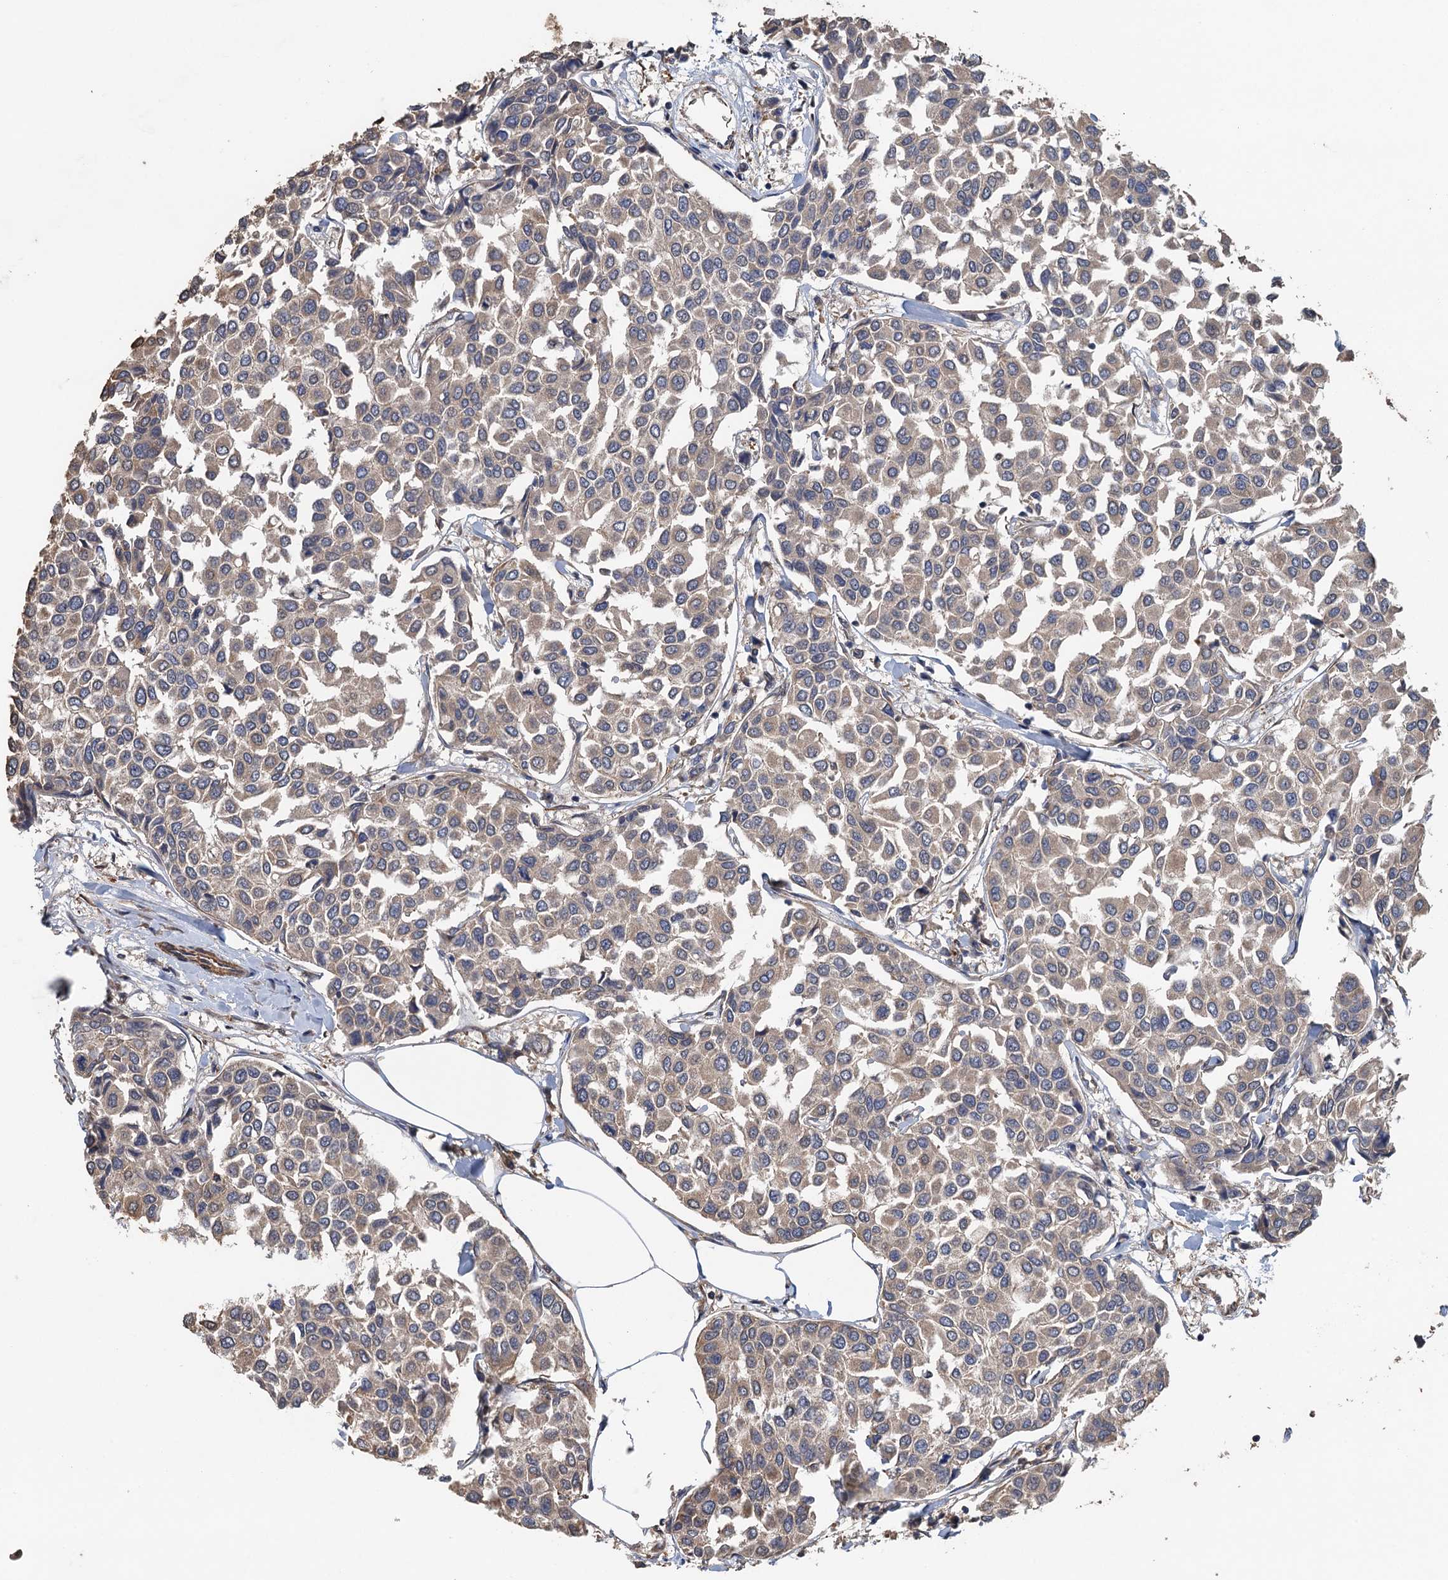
{"staining": {"intensity": "weak", "quantity": "25%-75%", "location": "cytoplasmic/membranous"}, "tissue": "breast cancer", "cell_type": "Tumor cells", "image_type": "cancer", "snomed": [{"axis": "morphology", "description": "Duct carcinoma"}, {"axis": "topography", "description": "Breast"}], "caption": "This photomicrograph displays IHC staining of breast cancer, with low weak cytoplasmic/membranous positivity in approximately 25%-75% of tumor cells.", "gene": "MEAK7", "patient": {"sex": "female", "age": 55}}